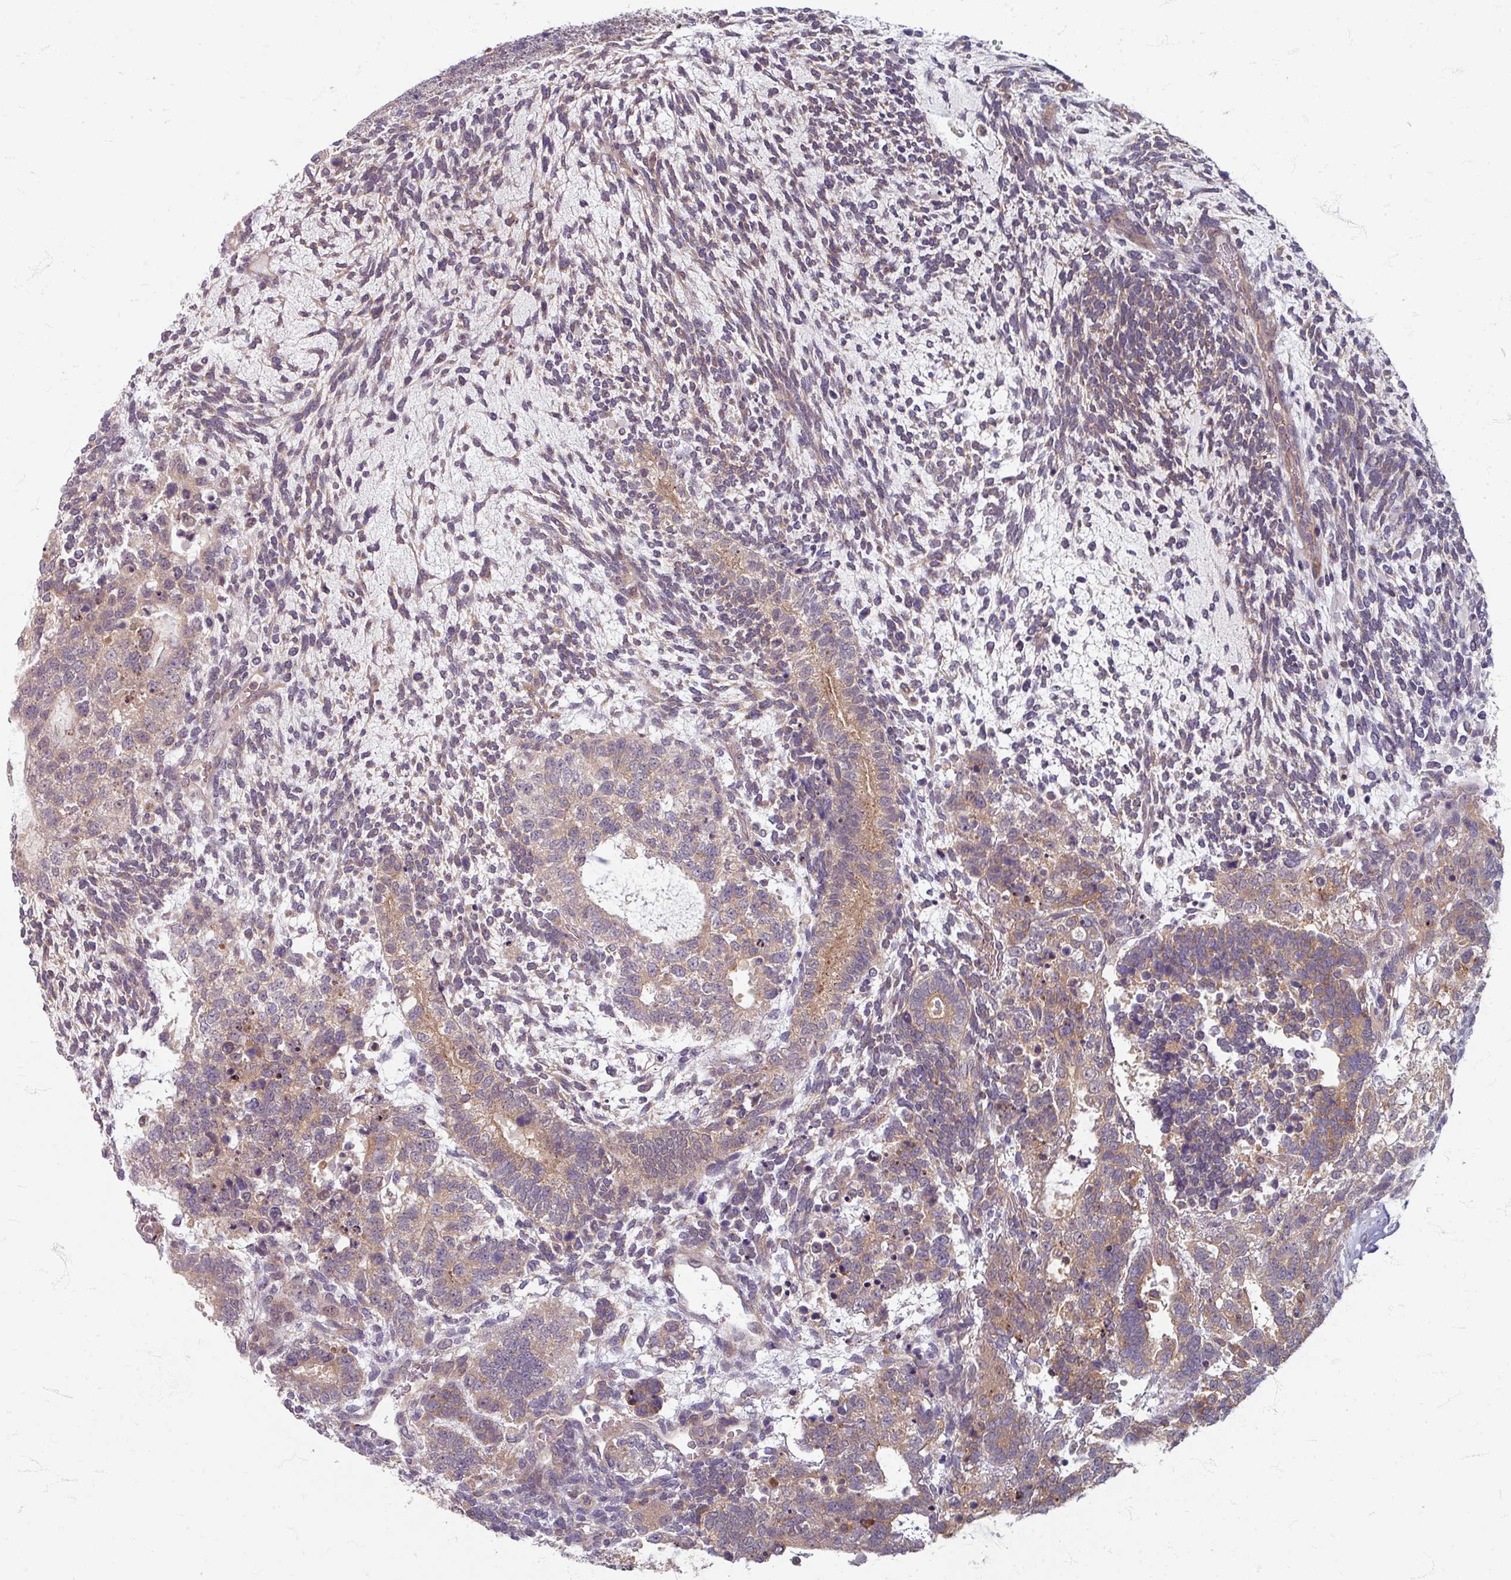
{"staining": {"intensity": "moderate", "quantity": "25%-75%", "location": "cytoplasmic/membranous"}, "tissue": "testis cancer", "cell_type": "Tumor cells", "image_type": "cancer", "snomed": [{"axis": "morphology", "description": "Carcinoma, Embryonal, NOS"}, {"axis": "topography", "description": "Testis"}], "caption": "A high-resolution photomicrograph shows IHC staining of testis cancer, which shows moderate cytoplasmic/membranous expression in about 25%-75% of tumor cells.", "gene": "STAM", "patient": {"sex": "male", "age": 23}}